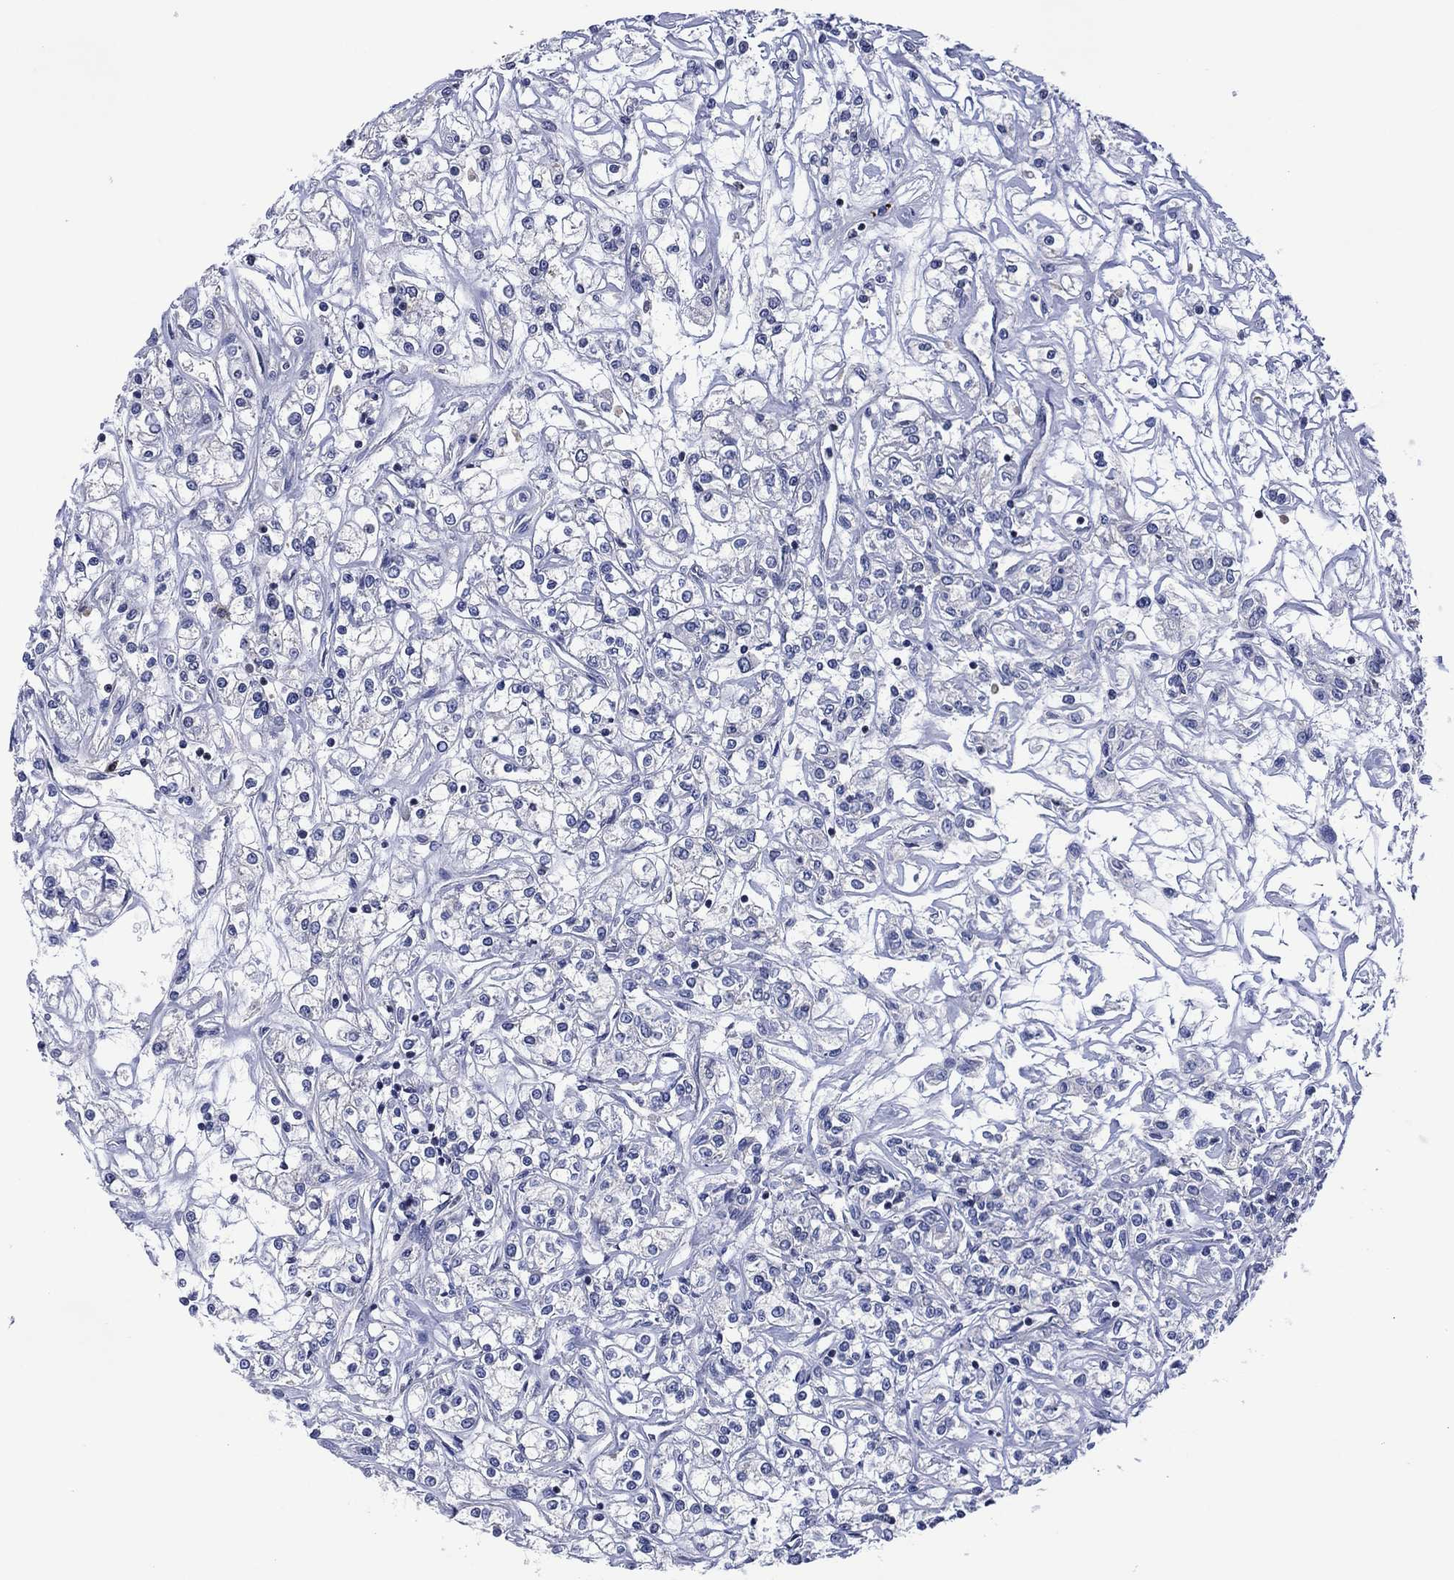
{"staining": {"intensity": "negative", "quantity": "none", "location": "none"}, "tissue": "renal cancer", "cell_type": "Tumor cells", "image_type": "cancer", "snomed": [{"axis": "morphology", "description": "Adenocarcinoma, NOS"}, {"axis": "topography", "description": "Kidney"}], "caption": "DAB (3,3'-diaminobenzidine) immunohistochemical staining of renal cancer reveals no significant expression in tumor cells.", "gene": "USP26", "patient": {"sex": "female", "age": 59}}